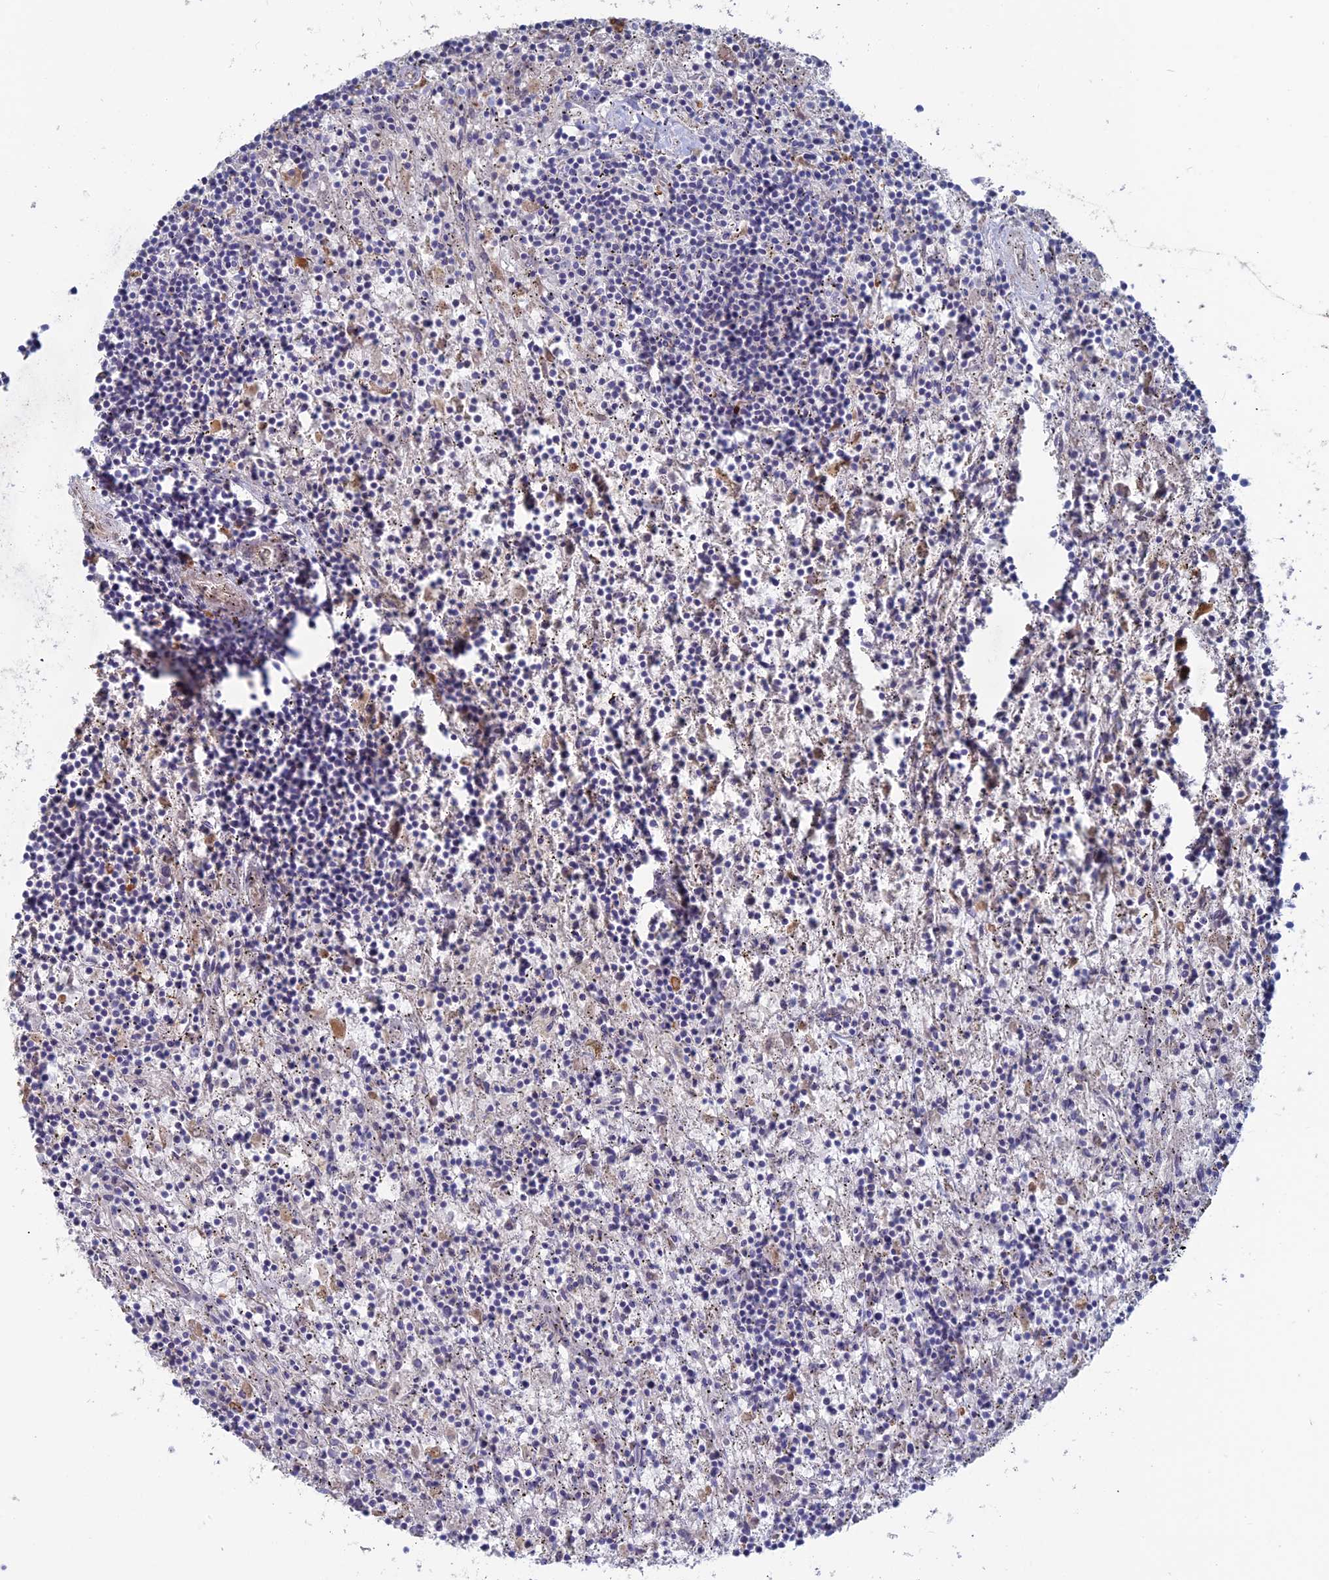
{"staining": {"intensity": "negative", "quantity": "none", "location": "none"}, "tissue": "lymphoma", "cell_type": "Tumor cells", "image_type": "cancer", "snomed": [{"axis": "morphology", "description": "Malignant lymphoma, non-Hodgkin's type, Low grade"}, {"axis": "topography", "description": "Spleen"}], "caption": "Lymphoma was stained to show a protein in brown. There is no significant expression in tumor cells.", "gene": "TBC1D30", "patient": {"sex": "male", "age": 76}}